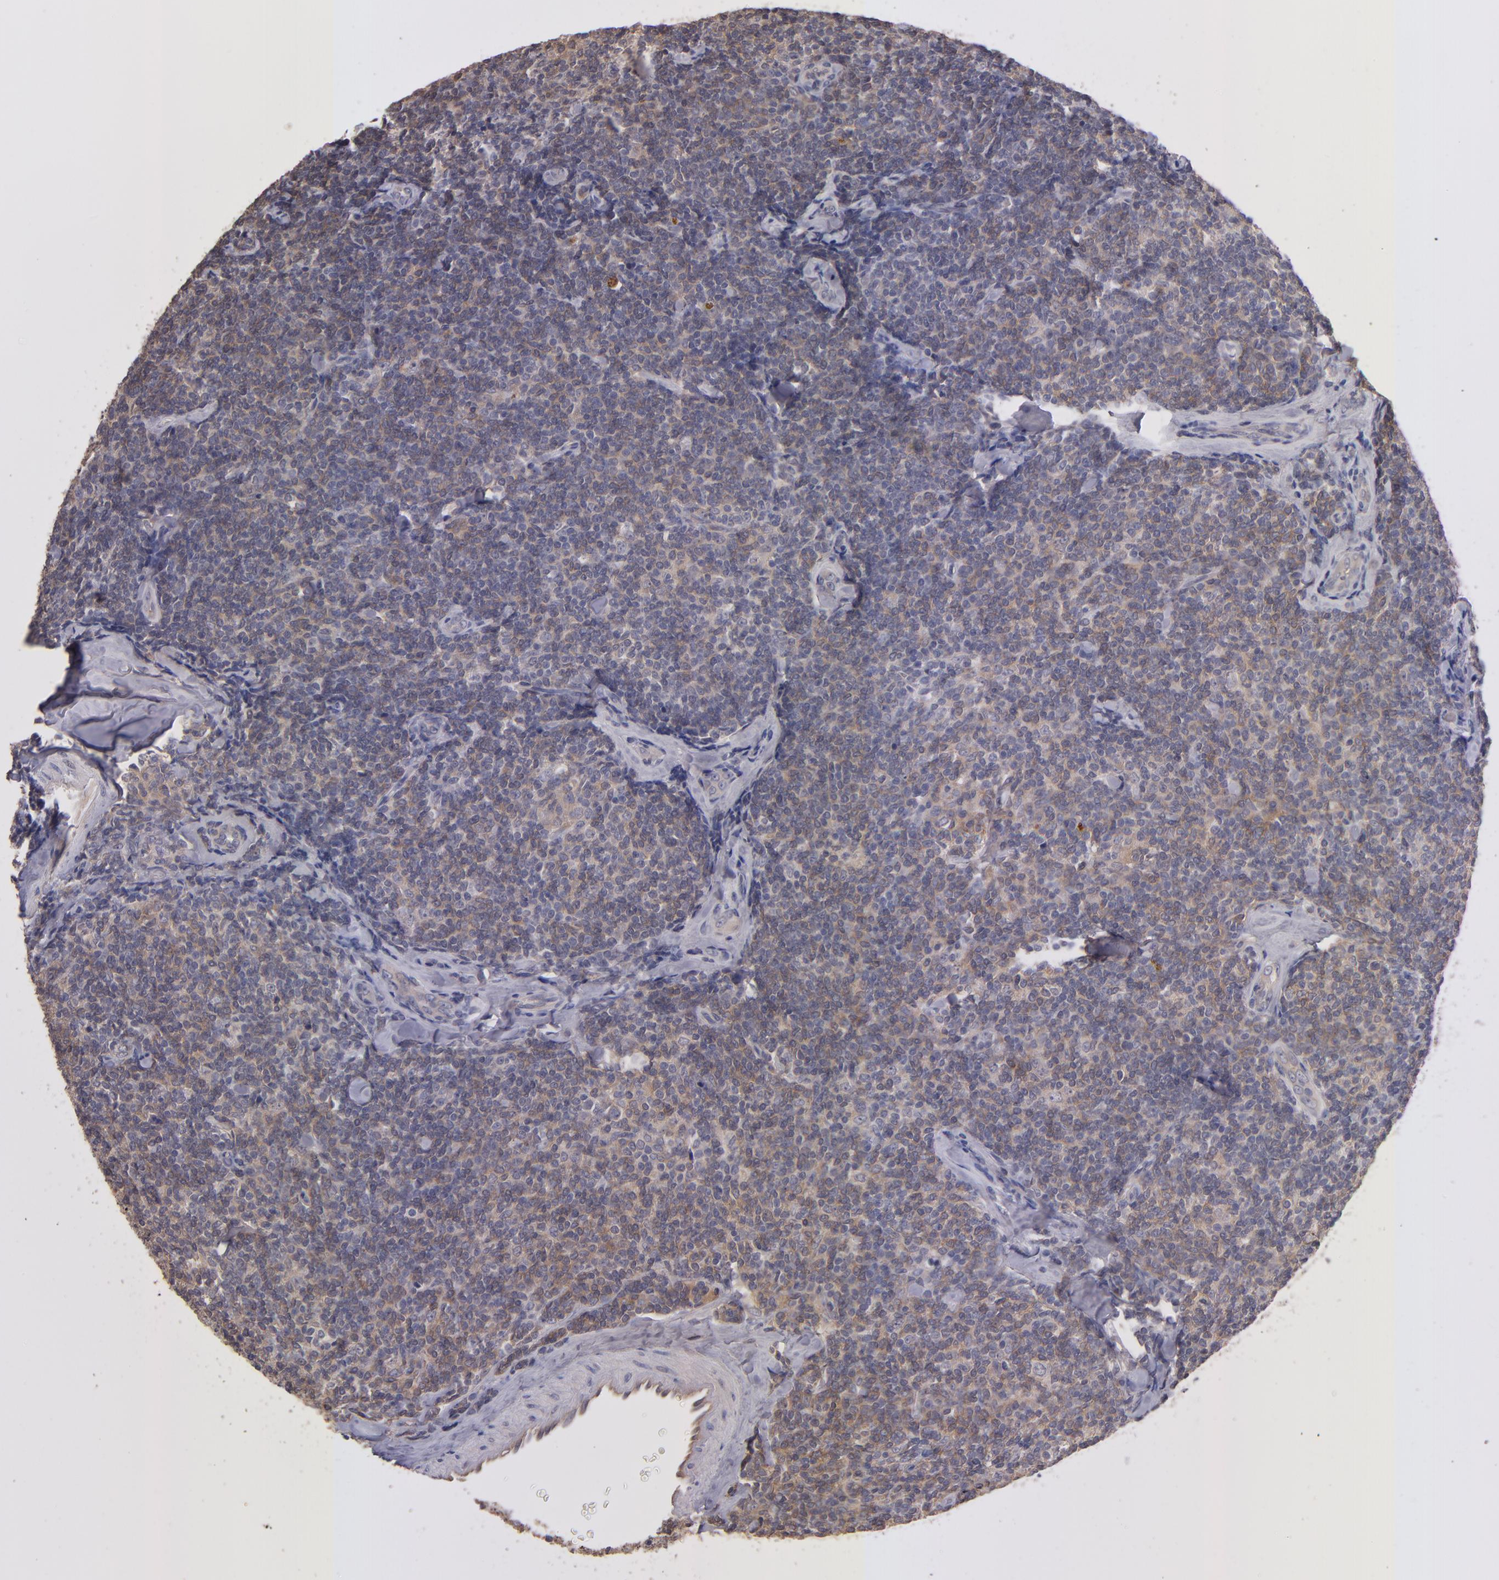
{"staining": {"intensity": "weak", "quantity": "25%-75%", "location": "cytoplasmic/membranous"}, "tissue": "lymphoma", "cell_type": "Tumor cells", "image_type": "cancer", "snomed": [{"axis": "morphology", "description": "Malignant lymphoma, non-Hodgkin's type, Low grade"}, {"axis": "topography", "description": "Lymph node"}], "caption": "Weak cytoplasmic/membranous protein expression is identified in approximately 25%-75% of tumor cells in lymphoma.", "gene": "GNAZ", "patient": {"sex": "female", "age": 56}}